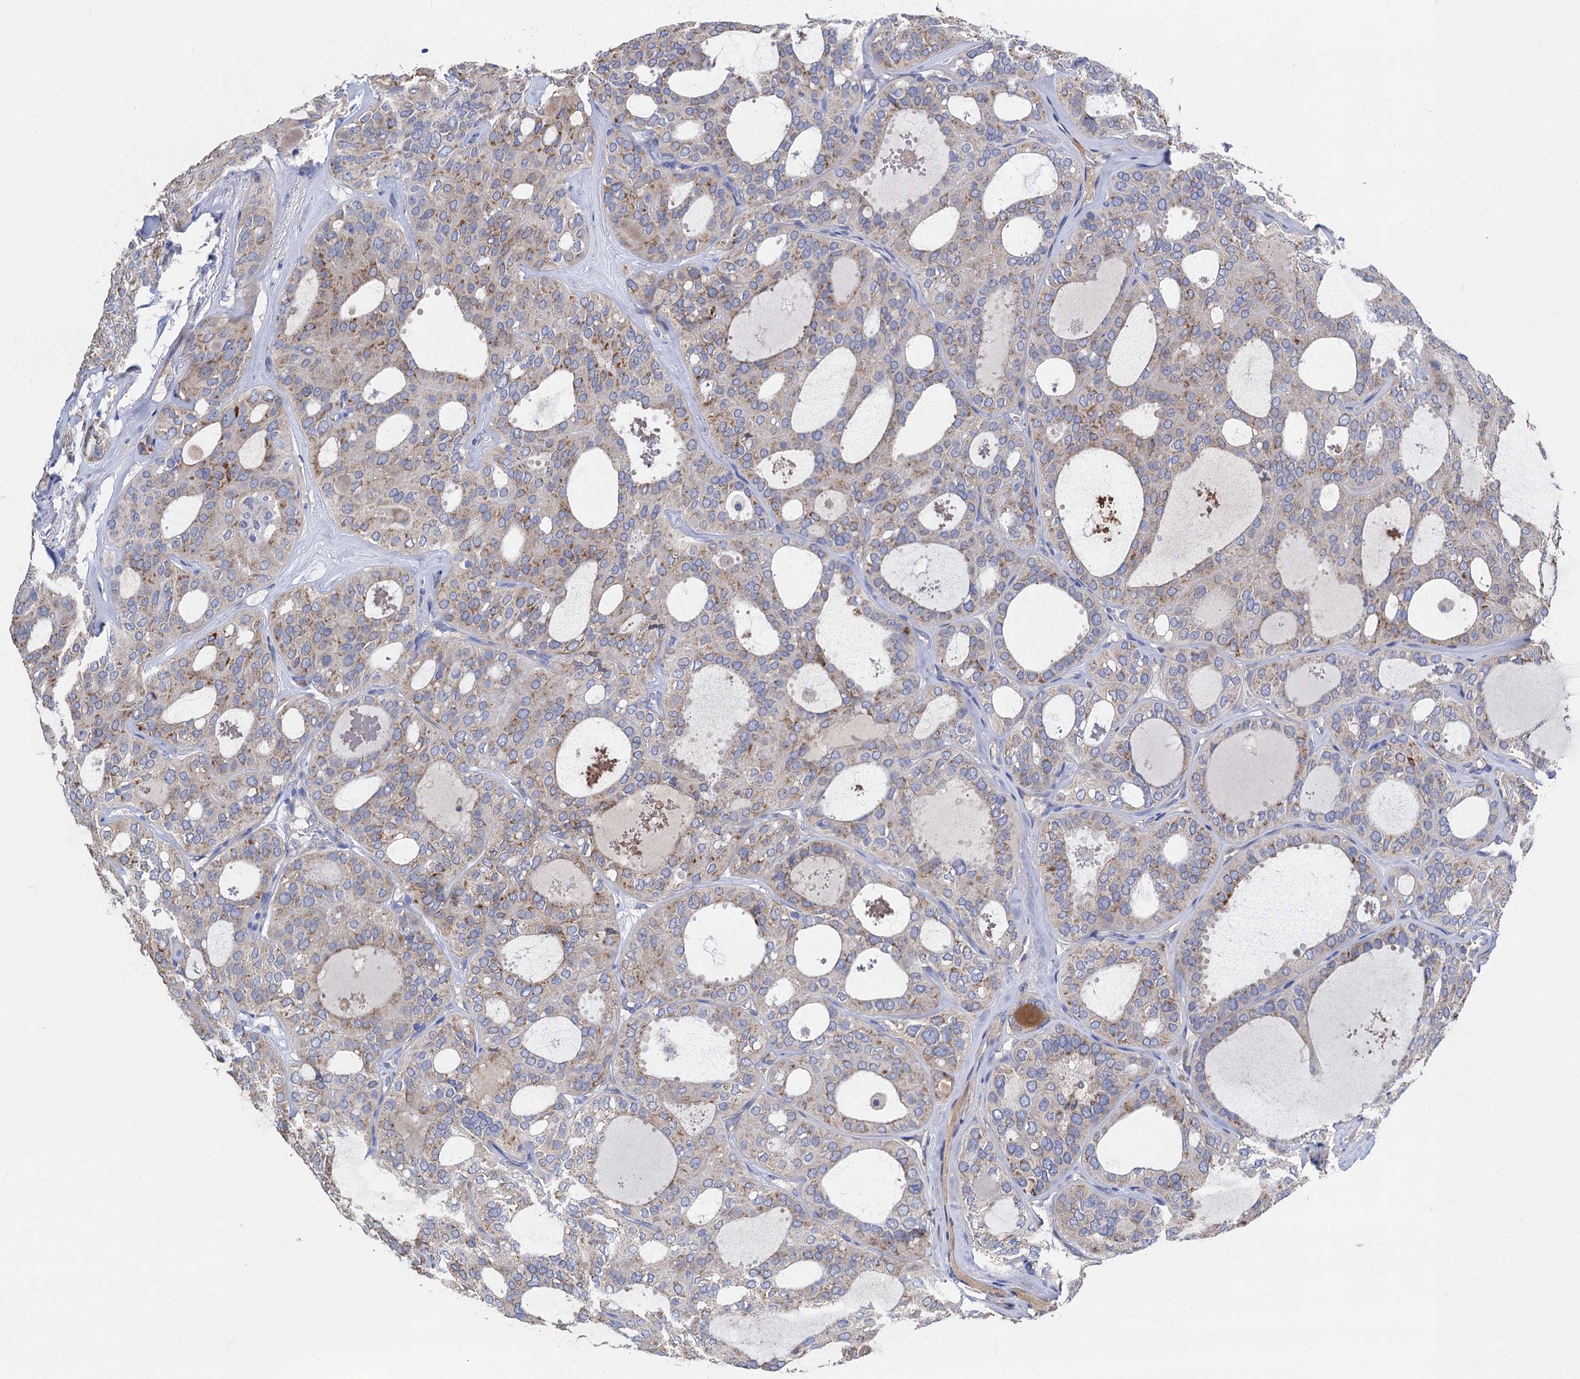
{"staining": {"intensity": "moderate", "quantity": "<25%", "location": "cytoplasmic/membranous"}, "tissue": "thyroid cancer", "cell_type": "Tumor cells", "image_type": "cancer", "snomed": [{"axis": "morphology", "description": "Follicular adenoma carcinoma, NOS"}, {"axis": "topography", "description": "Thyroid gland"}], "caption": "There is low levels of moderate cytoplasmic/membranous expression in tumor cells of thyroid cancer, as demonstrated by immunohistochemical staining (brown color).", "gene": "FREM3", "patient": {"sex": "male", "age": 75}}